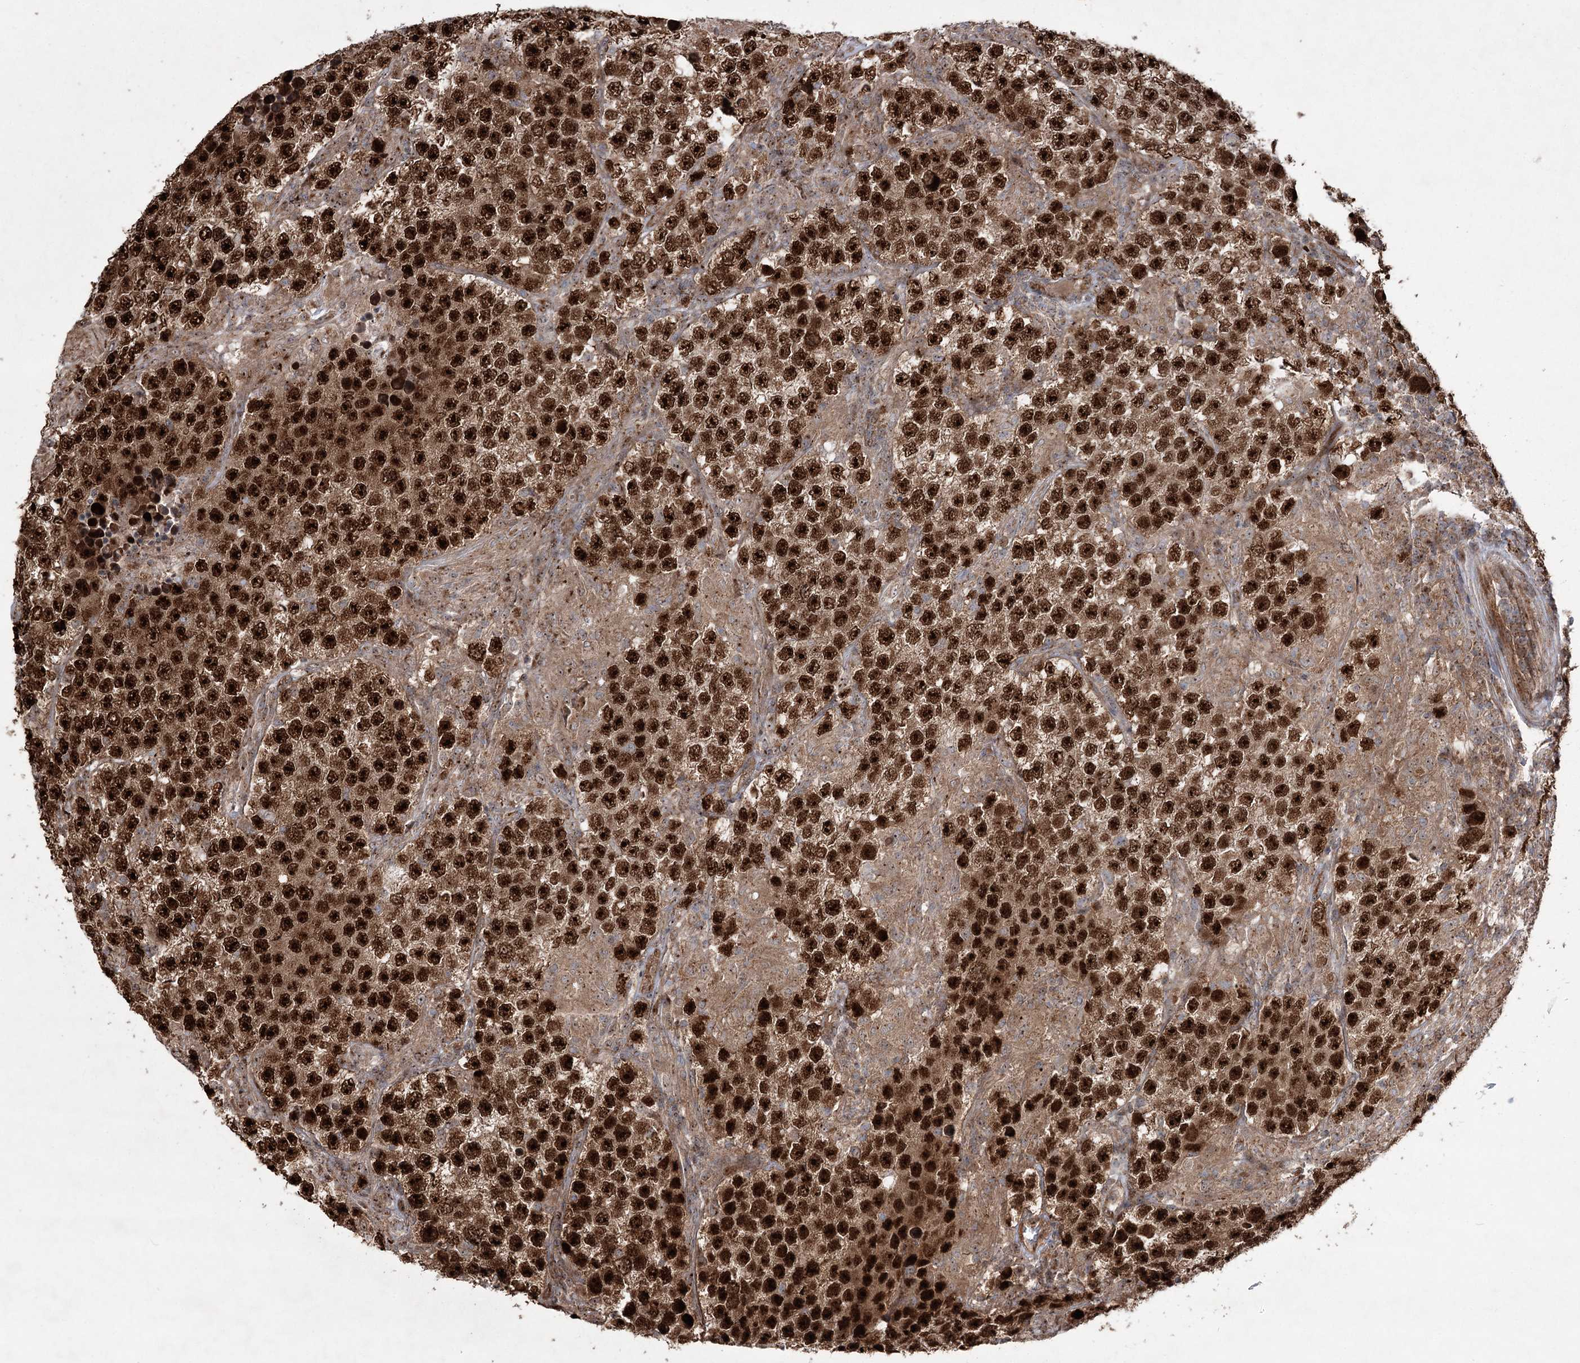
{"staining": {"intensity": "strong", "quantity": ">75%", "location": "nuclear"}, "tissue": "testis cancer", "cell_type": "Tumor cells", "image_type": "cancer", "snomed": [{"axis": "morphology", "description": "Normal tissue, NOS"}, {"axis": "morphology", "description": "Urothelial carcinoma, High grade"}, {"axis": "morphology", "description": "Seminoma, NOS"}, {"axis": "morphology", "description": "Carcinoma, Embryonal, NOS"}, {"axis": "topography", "description": "Urinary bladder"}, {"axis": "topography", "description": "Testis"}], "caption": "Immunohistochemistry (IHC) histopathology image of testis cancer (seminoma) stained for a protein (brown), which displays high levels of strong nuclear expression in about >75% of tumor cells.", "gene": "SERINC5", "patient": {"sex": "male", "age": 41}}